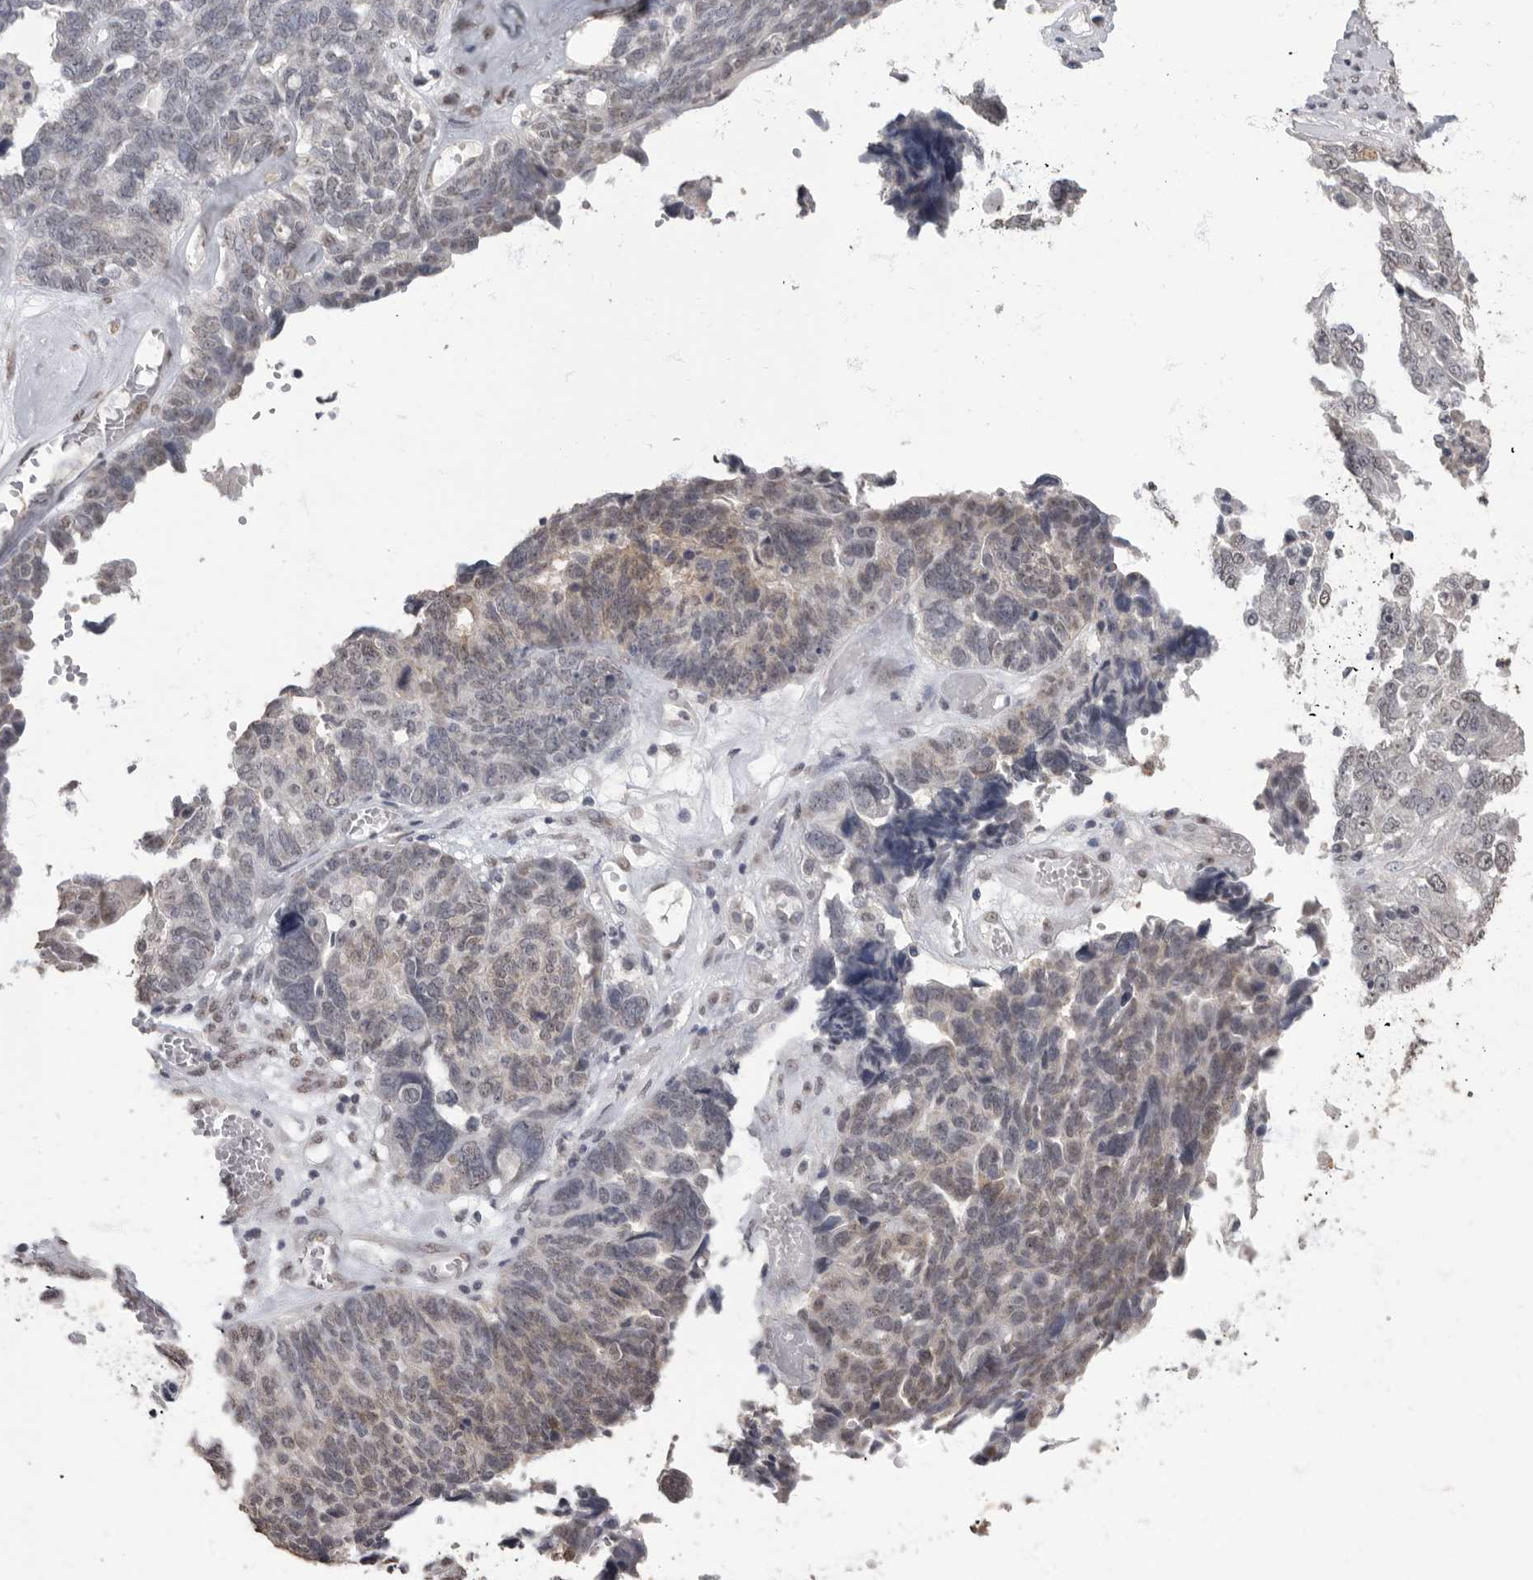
{"staining": {"intensity": "weak", "quantity": "<25%", "location": "nuclear"}, "tissue": "ovarian cancer", "cell_type": "Tumor cells", "image_type": "cancer", "snomed": [{"axis": "morphology", "description": "Cystadenocarcinoma, serous, NOS"}, {"axis": "topography", "description": "Ovary"}], "caption": "Immunohistochemistry micrograph of neoplastic tissue: human ovarian cancer (serous cystadenocarcinoma) stained with DAB displays no significant protein positivity in tumor cells. (Stains: DAB immunohistochemistry (IHC) with hematoxylin counter stain, Microscopy: brightfield microscopy at high magnification).", "gene": "NBL1", "patient": {"sex": "female", "age": 79}}